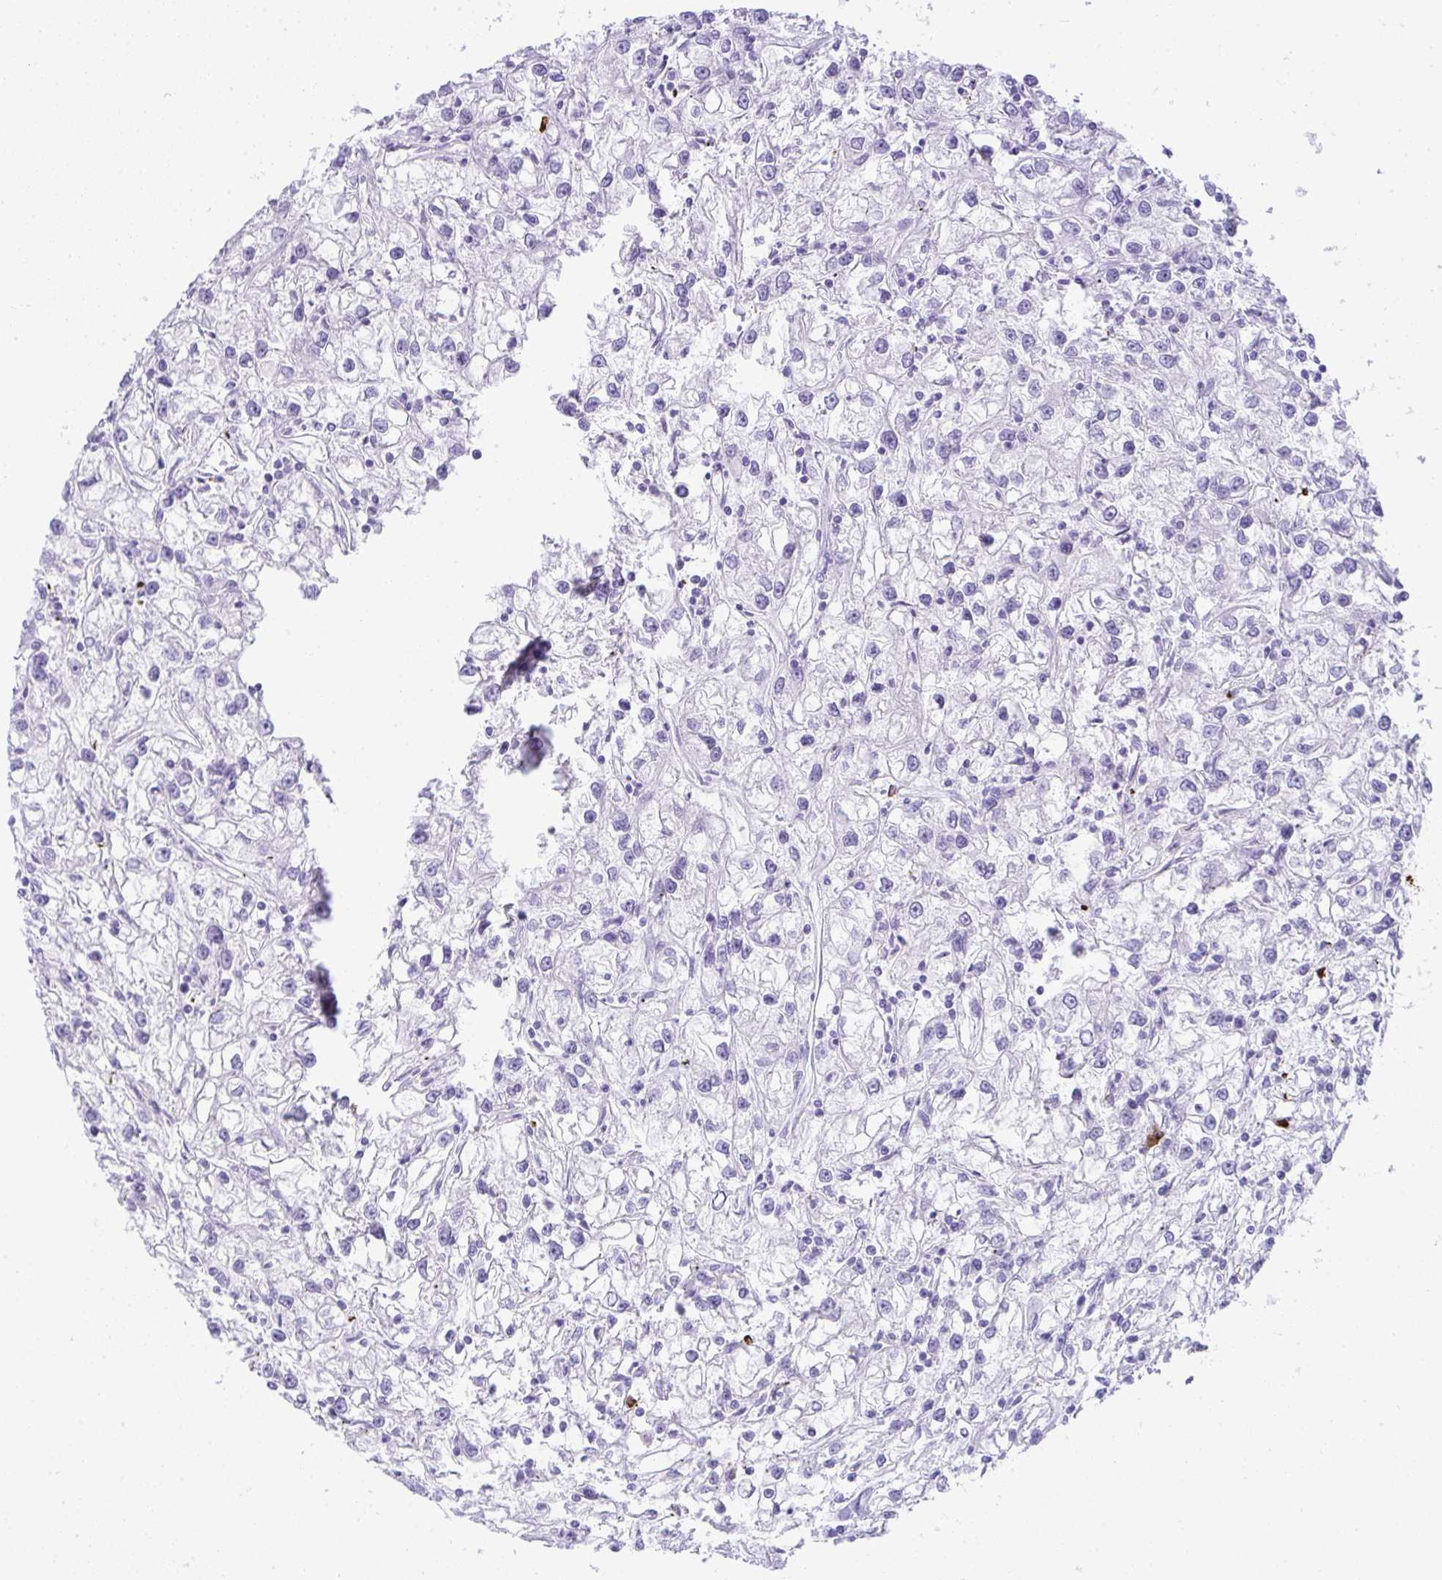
{"staining": {"intensity": "negative", "quantity": "none", "location": "none"}, "tissue": "renal cancer", "cell_type": "Tumor cells", "image_type": "cancer", "snomed": [{"axis": "morphology", "description": "Adenocarcinoma, NOS"}, {"axis": "topography", "description": "Kidney"}], "caption": "High magnification brightfield microscopy of renal cancer (adenocarcinoma) stained with DAB (3,3'-diaminobenzidine) (brown) and counterstained with hematoxylin (blue): tumor cells show no significant expression.", "gene": "CDADC1", "patient": {"sex": "female", "age": 59}}